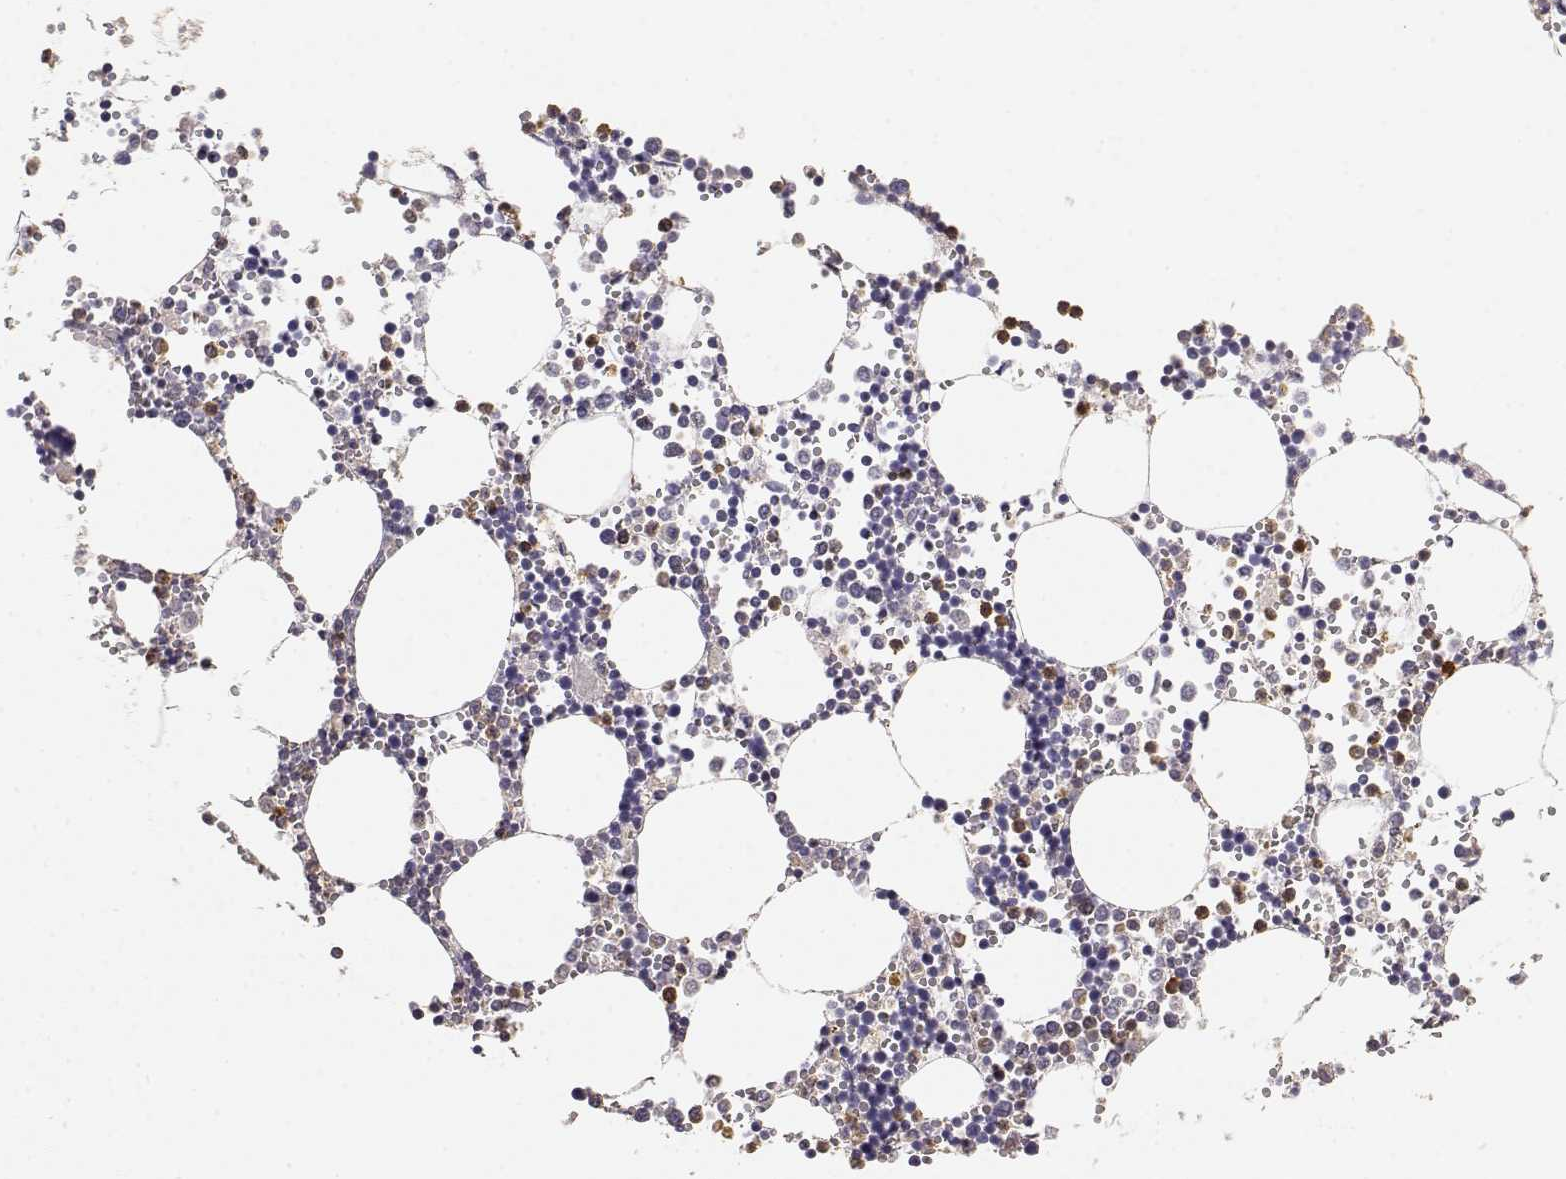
{"staining": {"intensity": "strong", "quantity": "<25%", "location": "cytoplasmic/membranous"}, "tissue": "bone marrow", "cell_type": "Hematopoietic cells", "image_type": "normal", "snomed": [{"axis": "morphology", "description": "Normal tissue, NOS"}, {"axis": "topography", "description": "Bone marrow"}], "caption": "Normal bone marrow demonstrates strong cytoplasmic/membranous positivity in about <25% of hematopoietic cells.", "gene": "TNFRSF10C", "patient": {"sex": "male", "age": 54}}